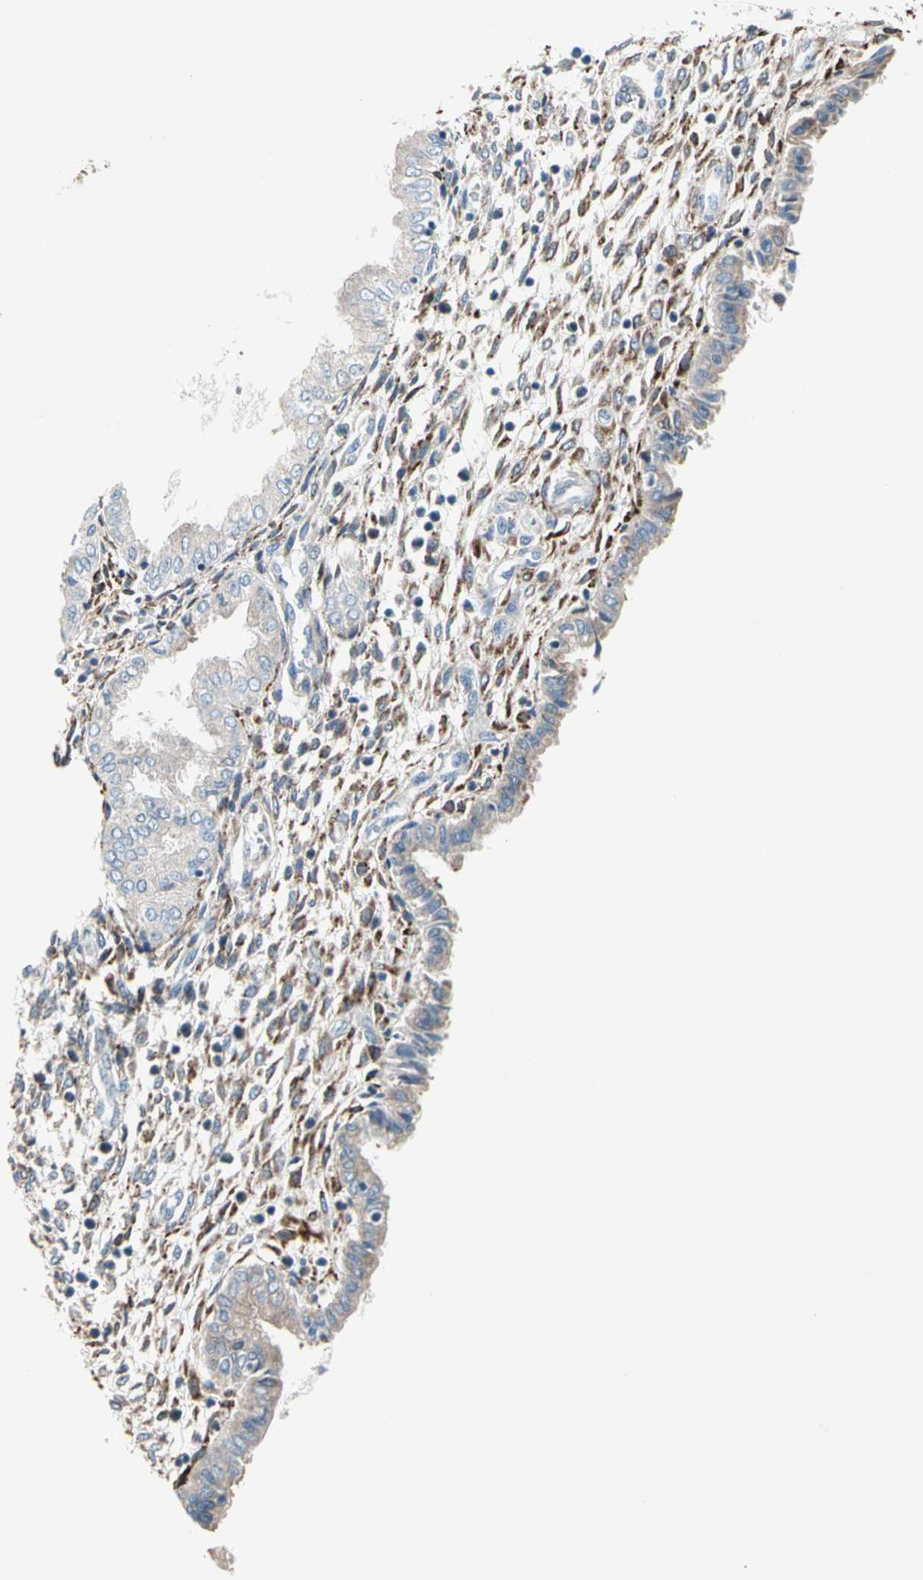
{"staining": {"intensity": "strong", "quantity": ">75%", "location": "cytoplasmic/membranous"}, "tissue": "endometrium", "cell_type": "Cells in endometrial stroma", "image_type": "normal", "snomed": [{"axis": "morphology", "description": "Normal tissue, NOS"}, {"axis": "topography", "description": "Endometrium"}], "caption": "Immunohistochemical staining of normal human endometrium displays high levels of strong cytoplasmic/membranous staining in about >75% of cells in endometrial stroma. (Brightfield microscopy of DAB IHC at high magnification).", "gene": "LRPAP1", "patient": {"sex": "female", "age": 33}}